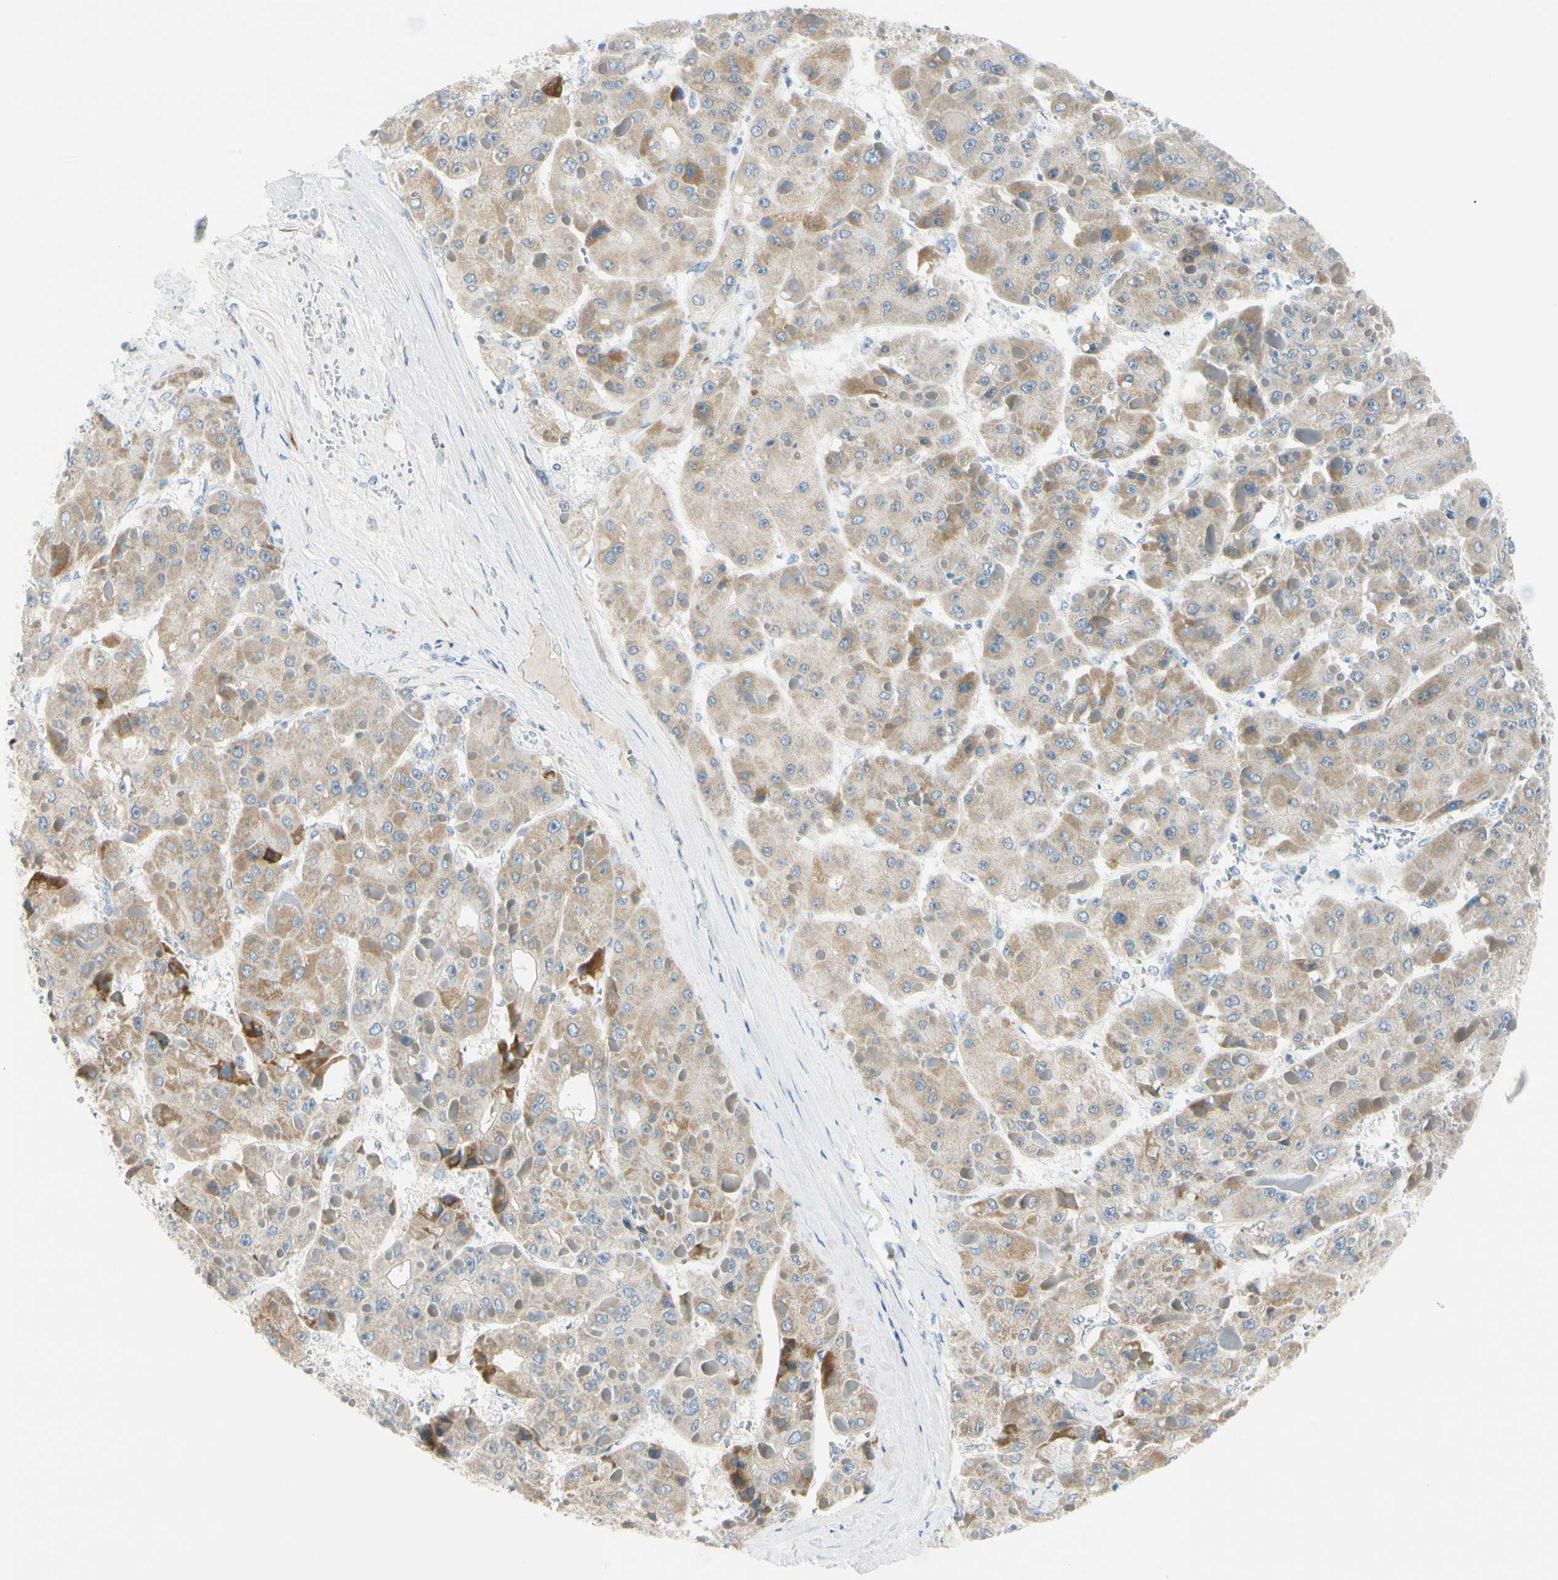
{"staining": {"intensity": "weak", "quantity": ">75%", "location": "cytoplasmic/membranous"}, "tissue": "liver cancer", "cell_type": "Tumor cells", "image_type": "cancer", "snomed": [{"axis": "morphology", "description": "Carcinoma, Hepatocellular, NOS"}, {"axis": "topography", "description": "Liver"}], "caption": "Immunohistochemistry (DAB (3,3'-diaminobenzidine)) staining of hepatocellular carcinoma (liver) displays weak cytoplasmic/membranous protein staining in about >75% of tumor cells.", "gene": "GALNT5", "patient": {"sex": "female", "age": 73}}